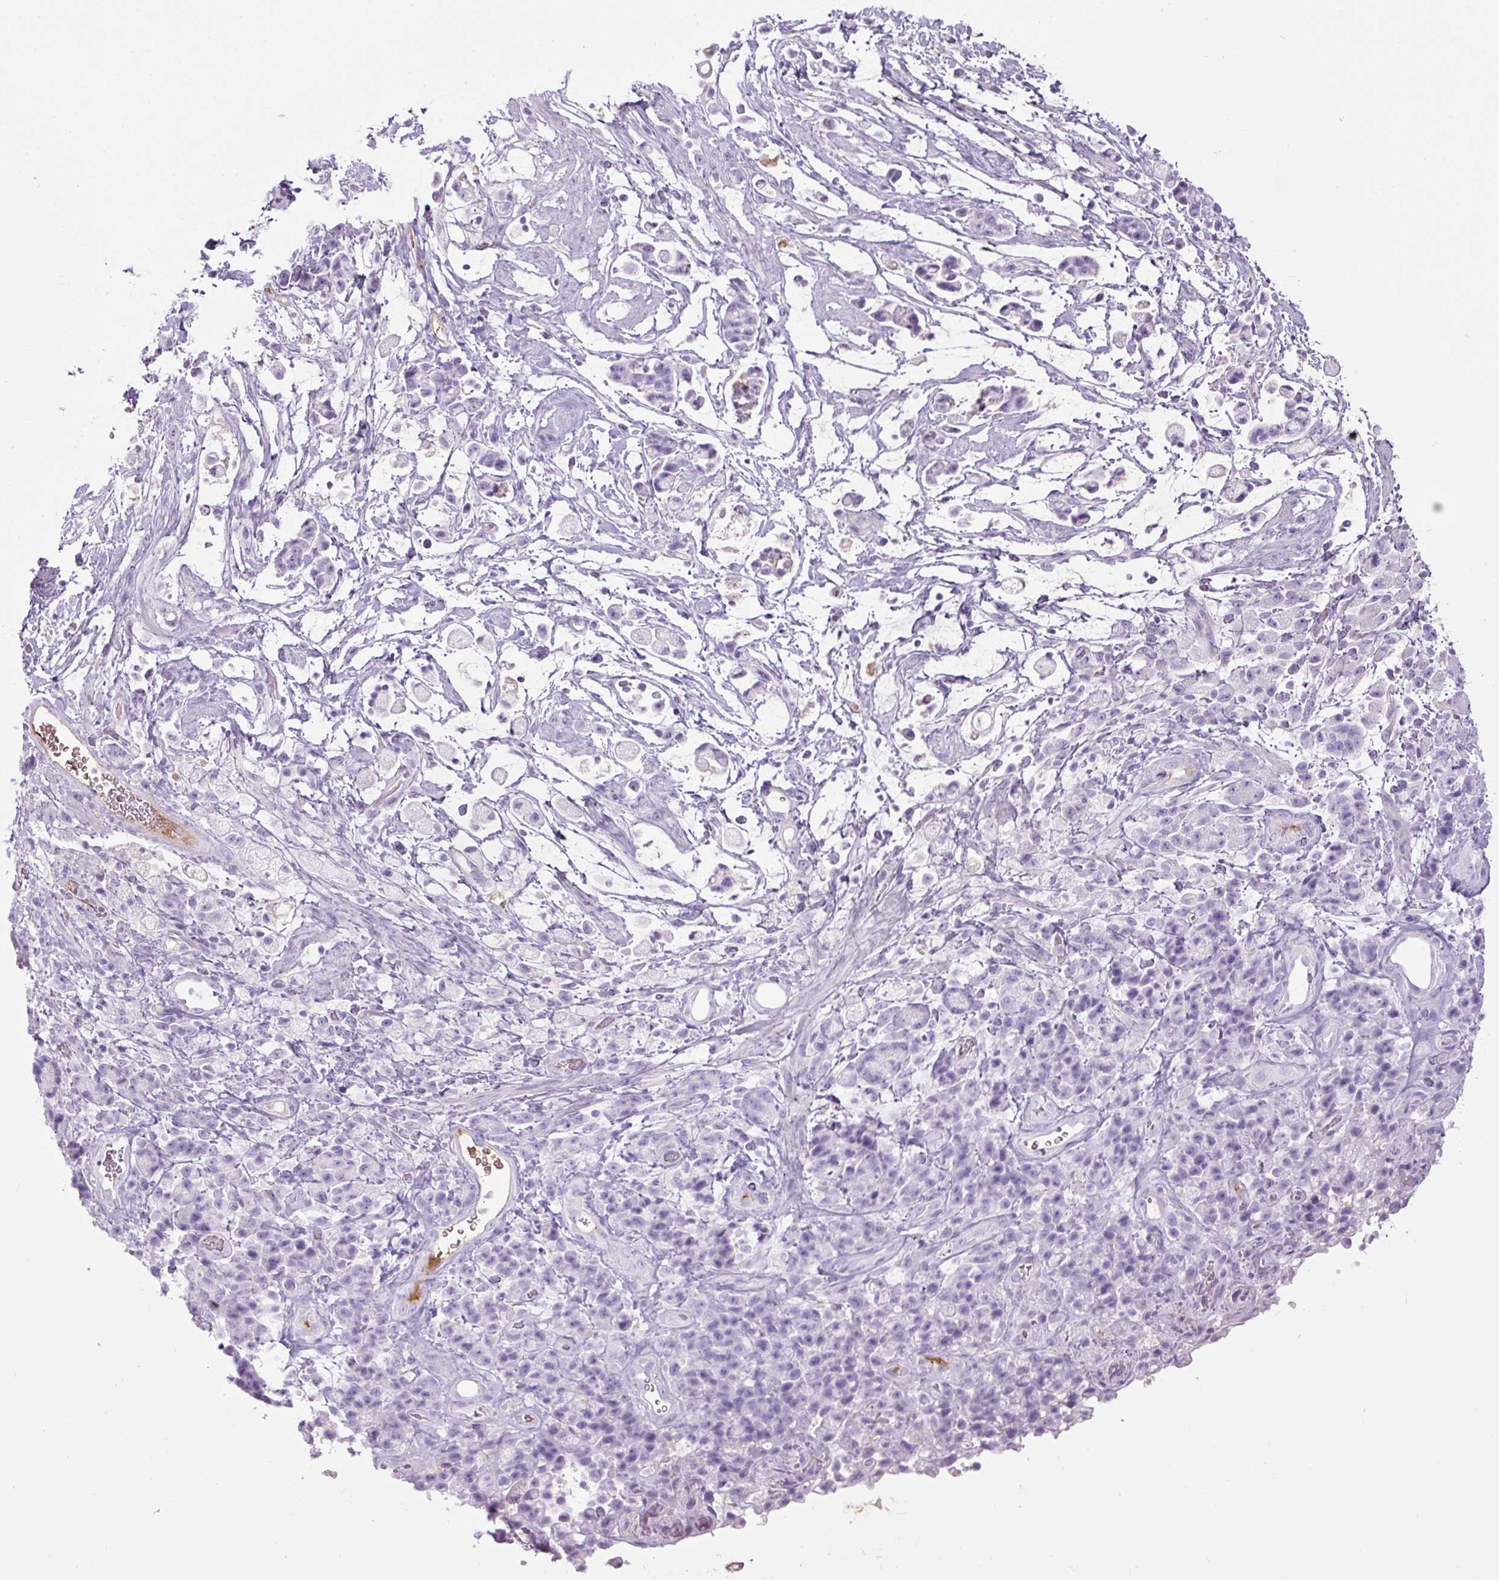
{"staining": {"intensity": "negative", "quantity": "none", "location": "none"}, "tissue": "stomach cancer", "cell_type": "Tumor cells", "image_type": "cancer", "snomed": [{"axis": "morphology", "description": "Adenocarcinoma, NOS"}, {"axis": "topography", "description": "Stomach"}], "caption": "This is an immunohistochemistry micrograph of human stomach cancer. There is no positivity in tumor cells.", "gene": "APOA1", "patient": {"sex": "female", "age": 60}}